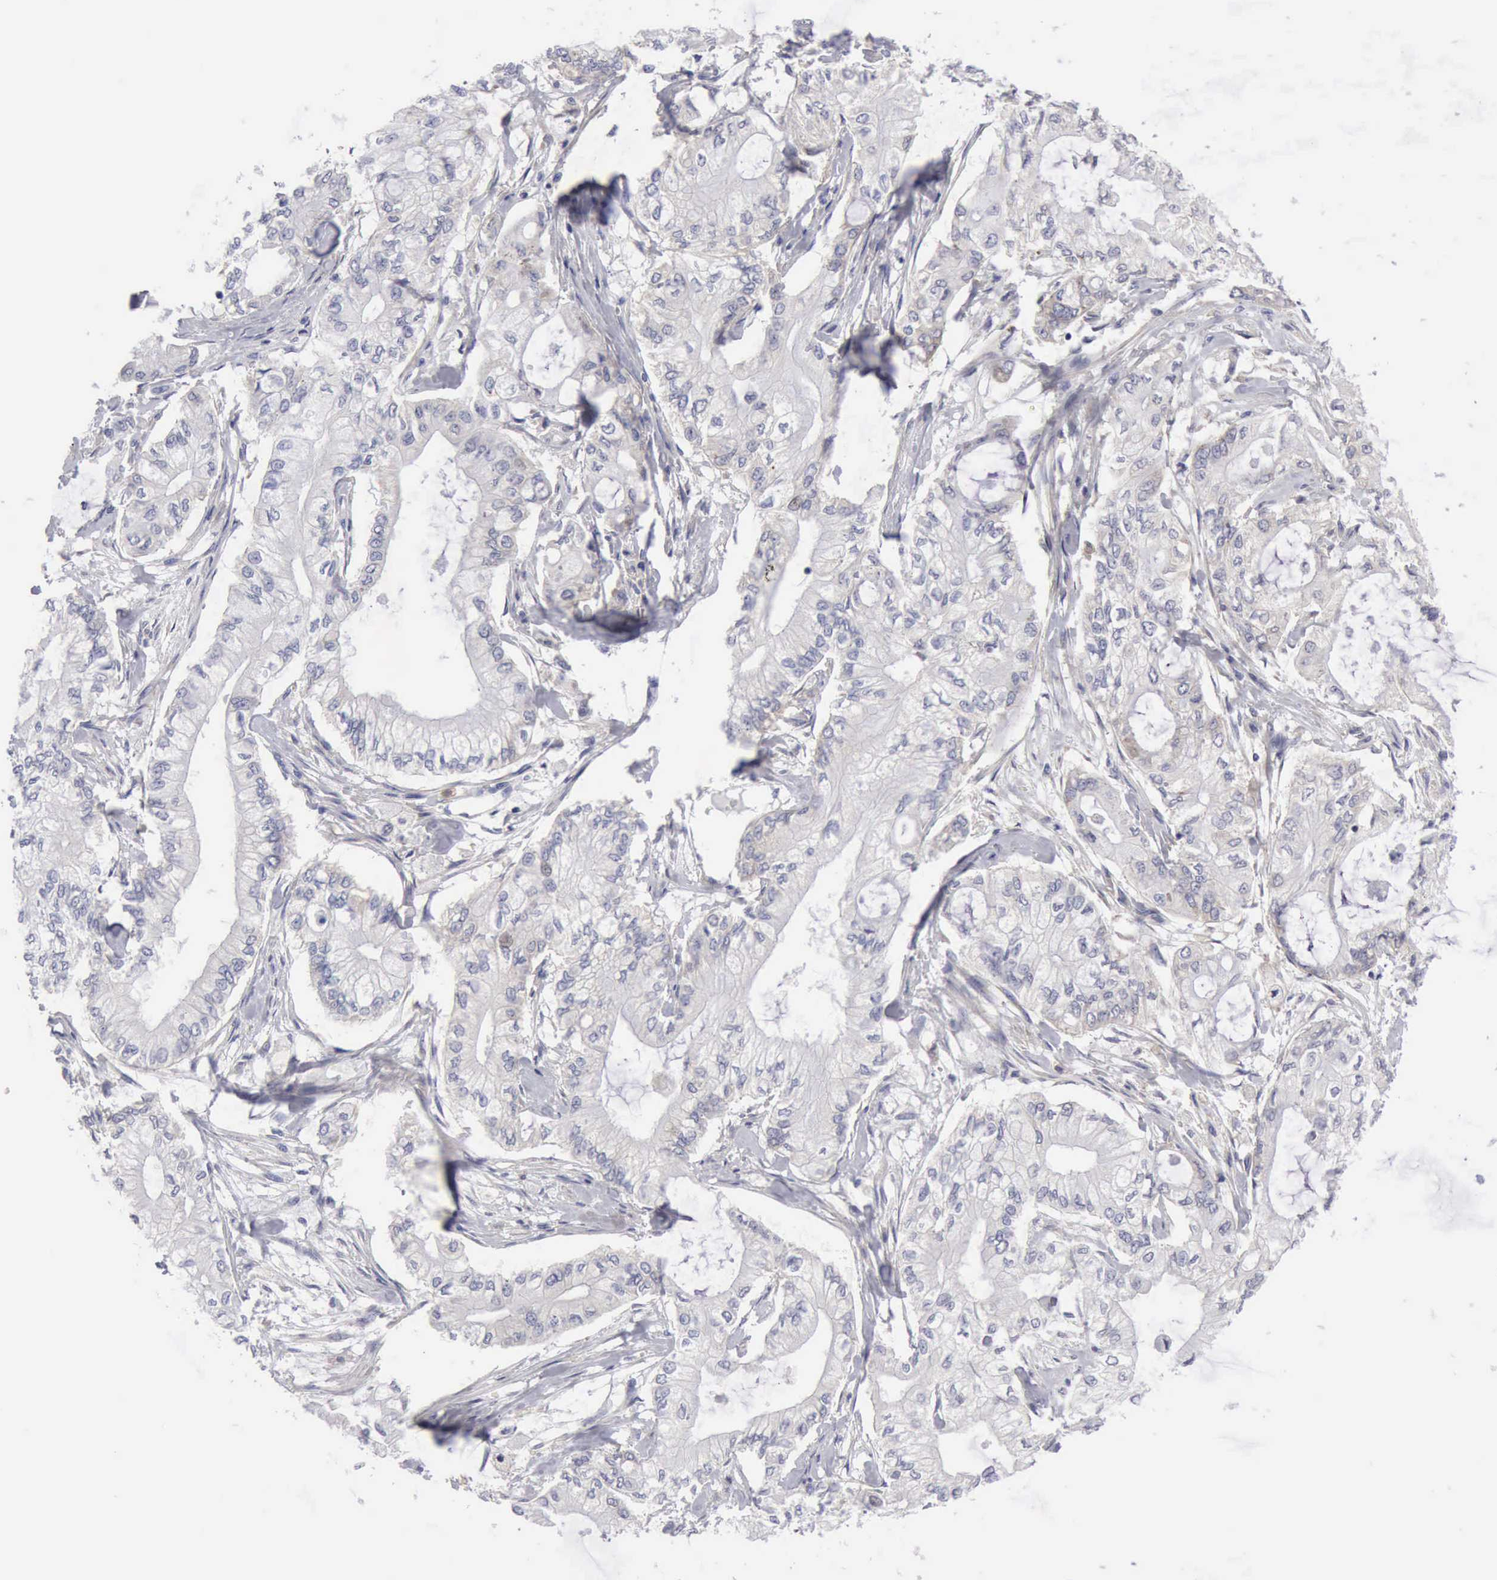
{"staining": {"intensity": "negative", "quantity": "none", "location": "none"}, "tissue": "pancreatic cancer", "cell_type": "Tumor cells", "image_type": "cancer", "snomed": [{"axis": "morphology", "description": "Adenocarcinoma, NOS"}, {"axis": "topography", "description": "Pancreas"}], "caption": "This image is of adenocarcinoma (pancreatic) stained with IHC to label a protein in brown with the nuclei are counter-stained blue. There is no positivity in tumor cells.", "gene": "TXLNG", "patient": {"sex": "male", "age": 79}}